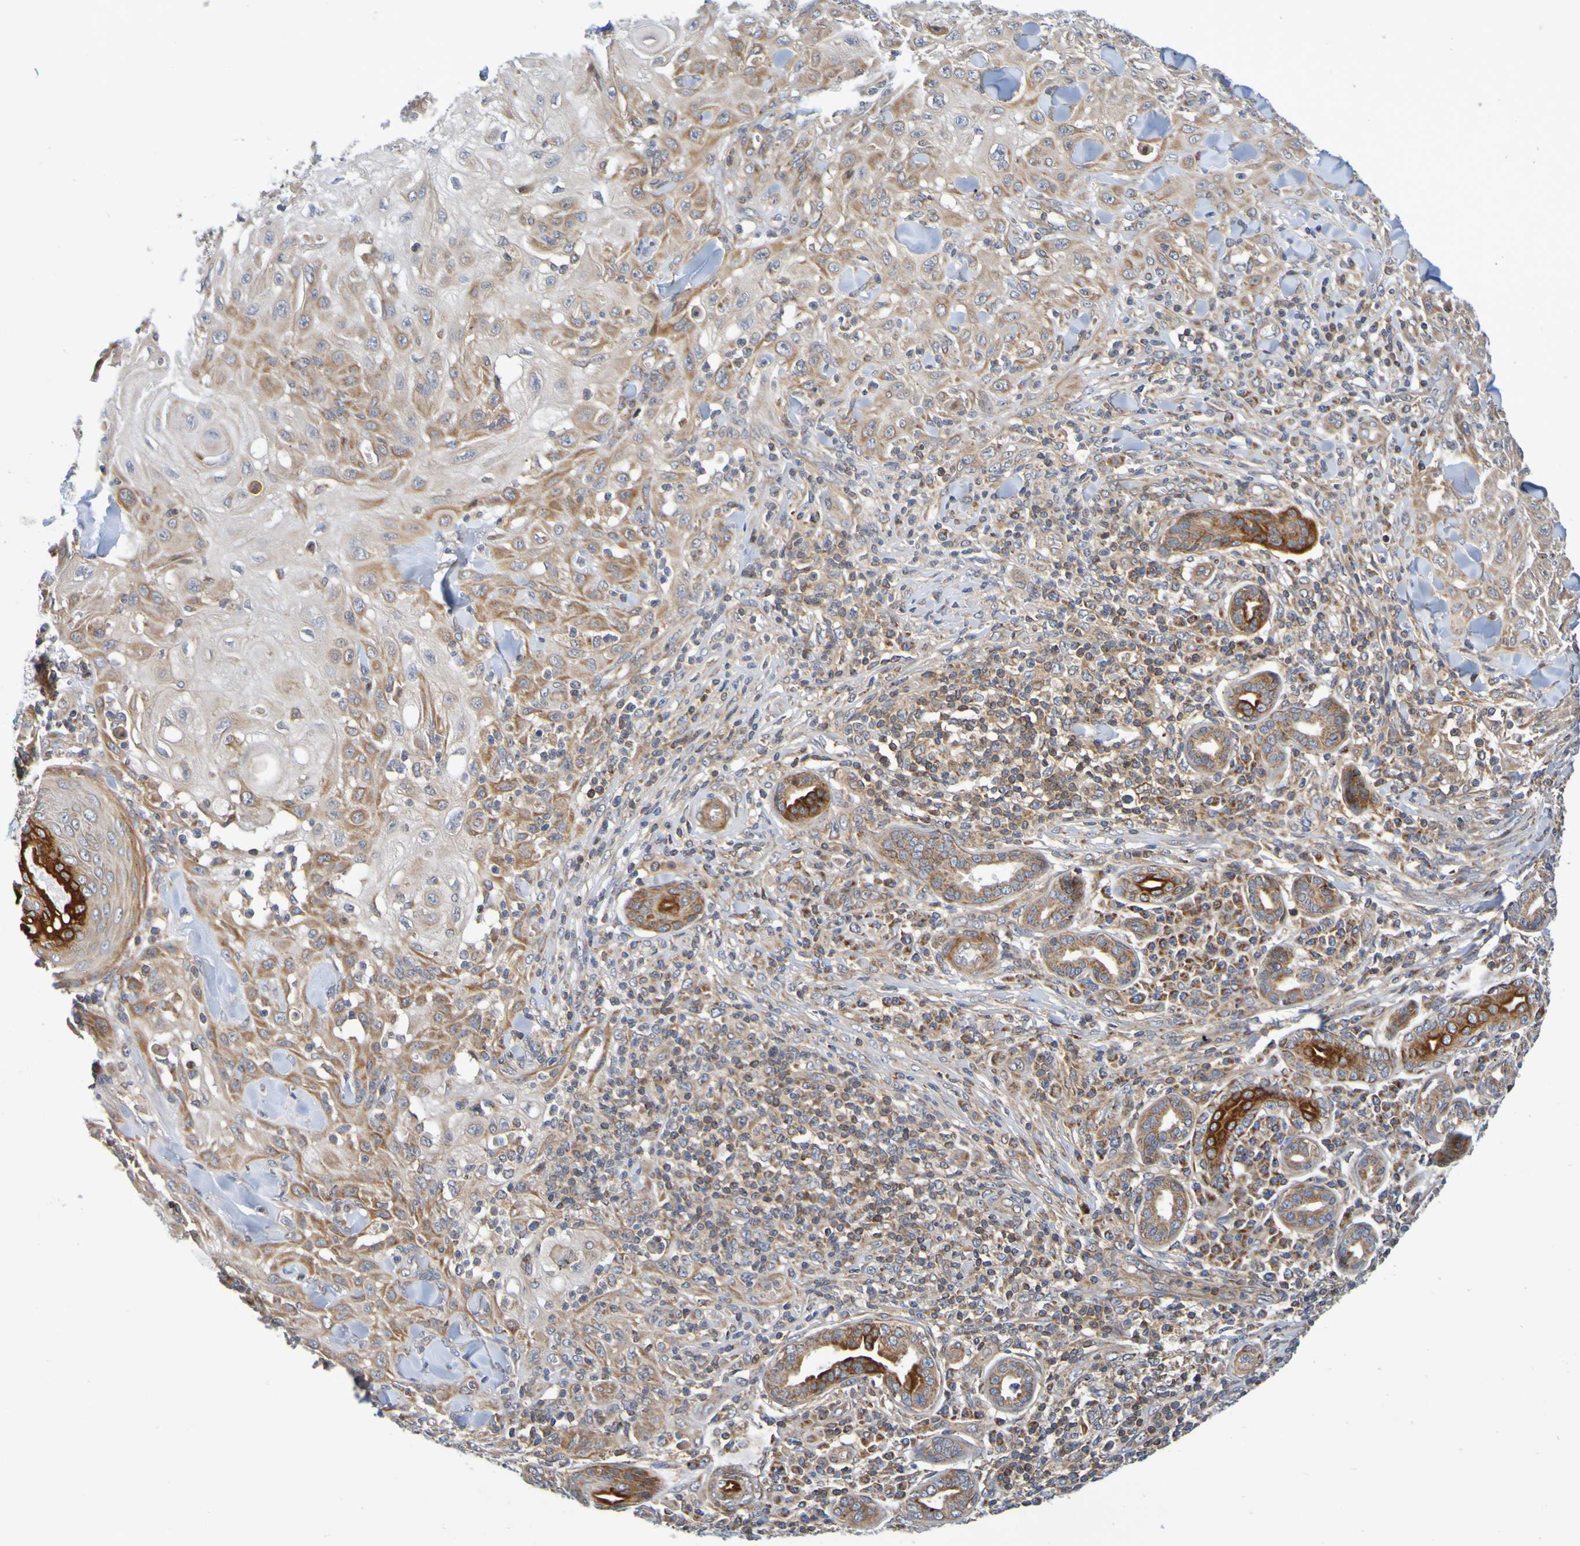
{"staining": {"intensity": "moderate", "quantity": ">75%", "location": "cytoplasmic/membranous"}, "tissue": "skin cancer", "cell_type": "Tumor cells", "image_type": "cancer", "snomed": [{"axis": "morphology", "description": "Squamous cell carcinoma, NOS"}, {"axis": "topography", "description": "Skin"}], "caption": "Skin cancer tissue demonstrates moderate cytoplasmic/membranous staining in about >75% of tumor cells", "gene": "CCDC51", "patient": {"sex": "male", "age": 24}}